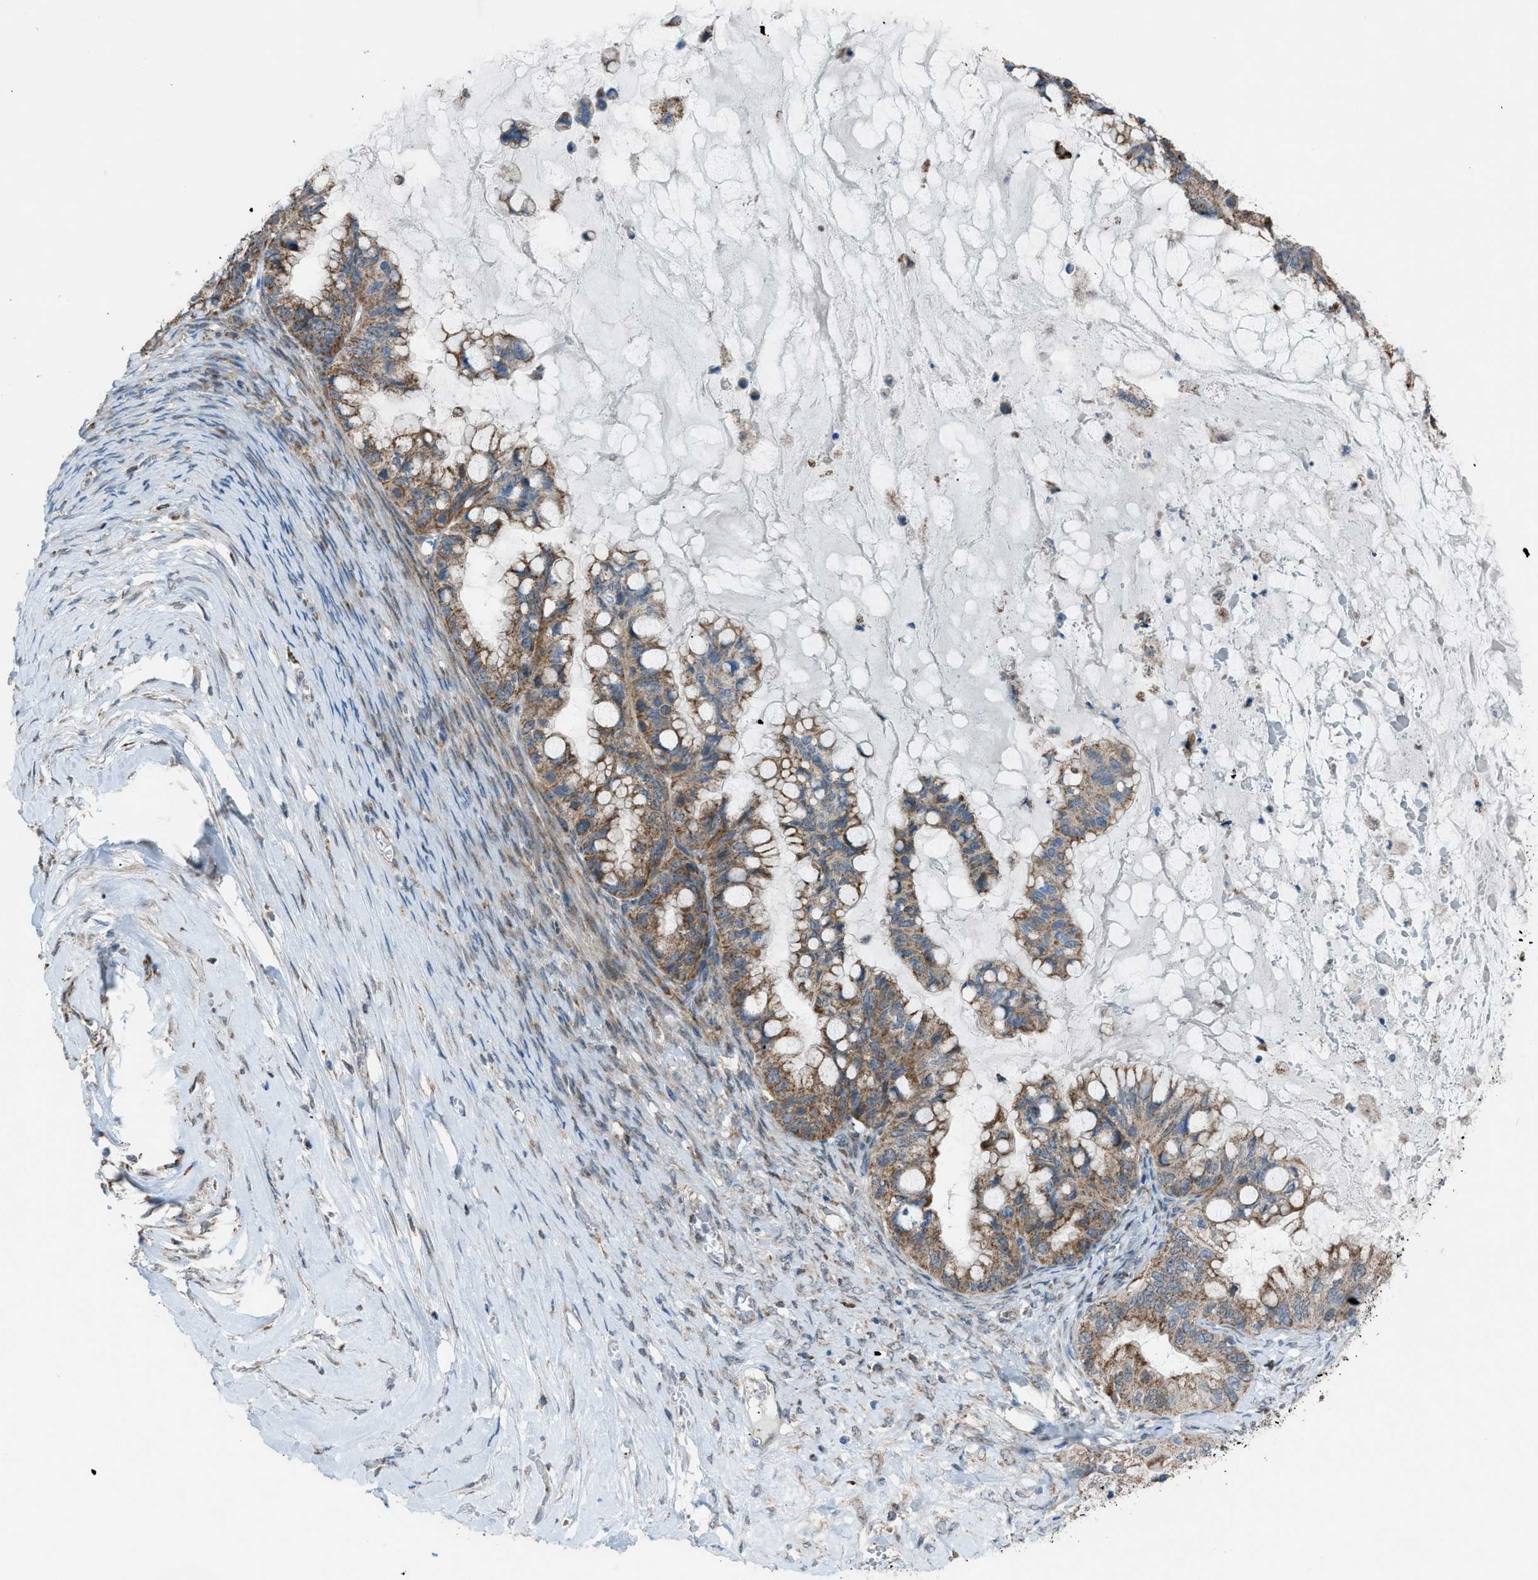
{"staining": {"intensity": "moderate", "quantity": ">75%", "location": "cytoplasmic/membranous"}, "tissue": "ovarian cancer", "cell_type": "Tumor cells", "image_type": "cancer", "snomed": [{"axis": "morphology", "description": "Cystadenocarcinoma, mucinous, NOS"}, {"axis": "topography", "description": "Ovary"}], "caption": "Immunohistochemical staining of human ovarian cancer exhibits moderate cytoplasmic/membranous protein positivity in about >75% of tumor cells. The staining was performed using DAB (3,3'-diaminobenzidine), with brown indicating positive protein expression. Nuclei are stained blue with hematoxylin.", "gene": "SRM", "patient": {"sex": "female", "age": 80}}